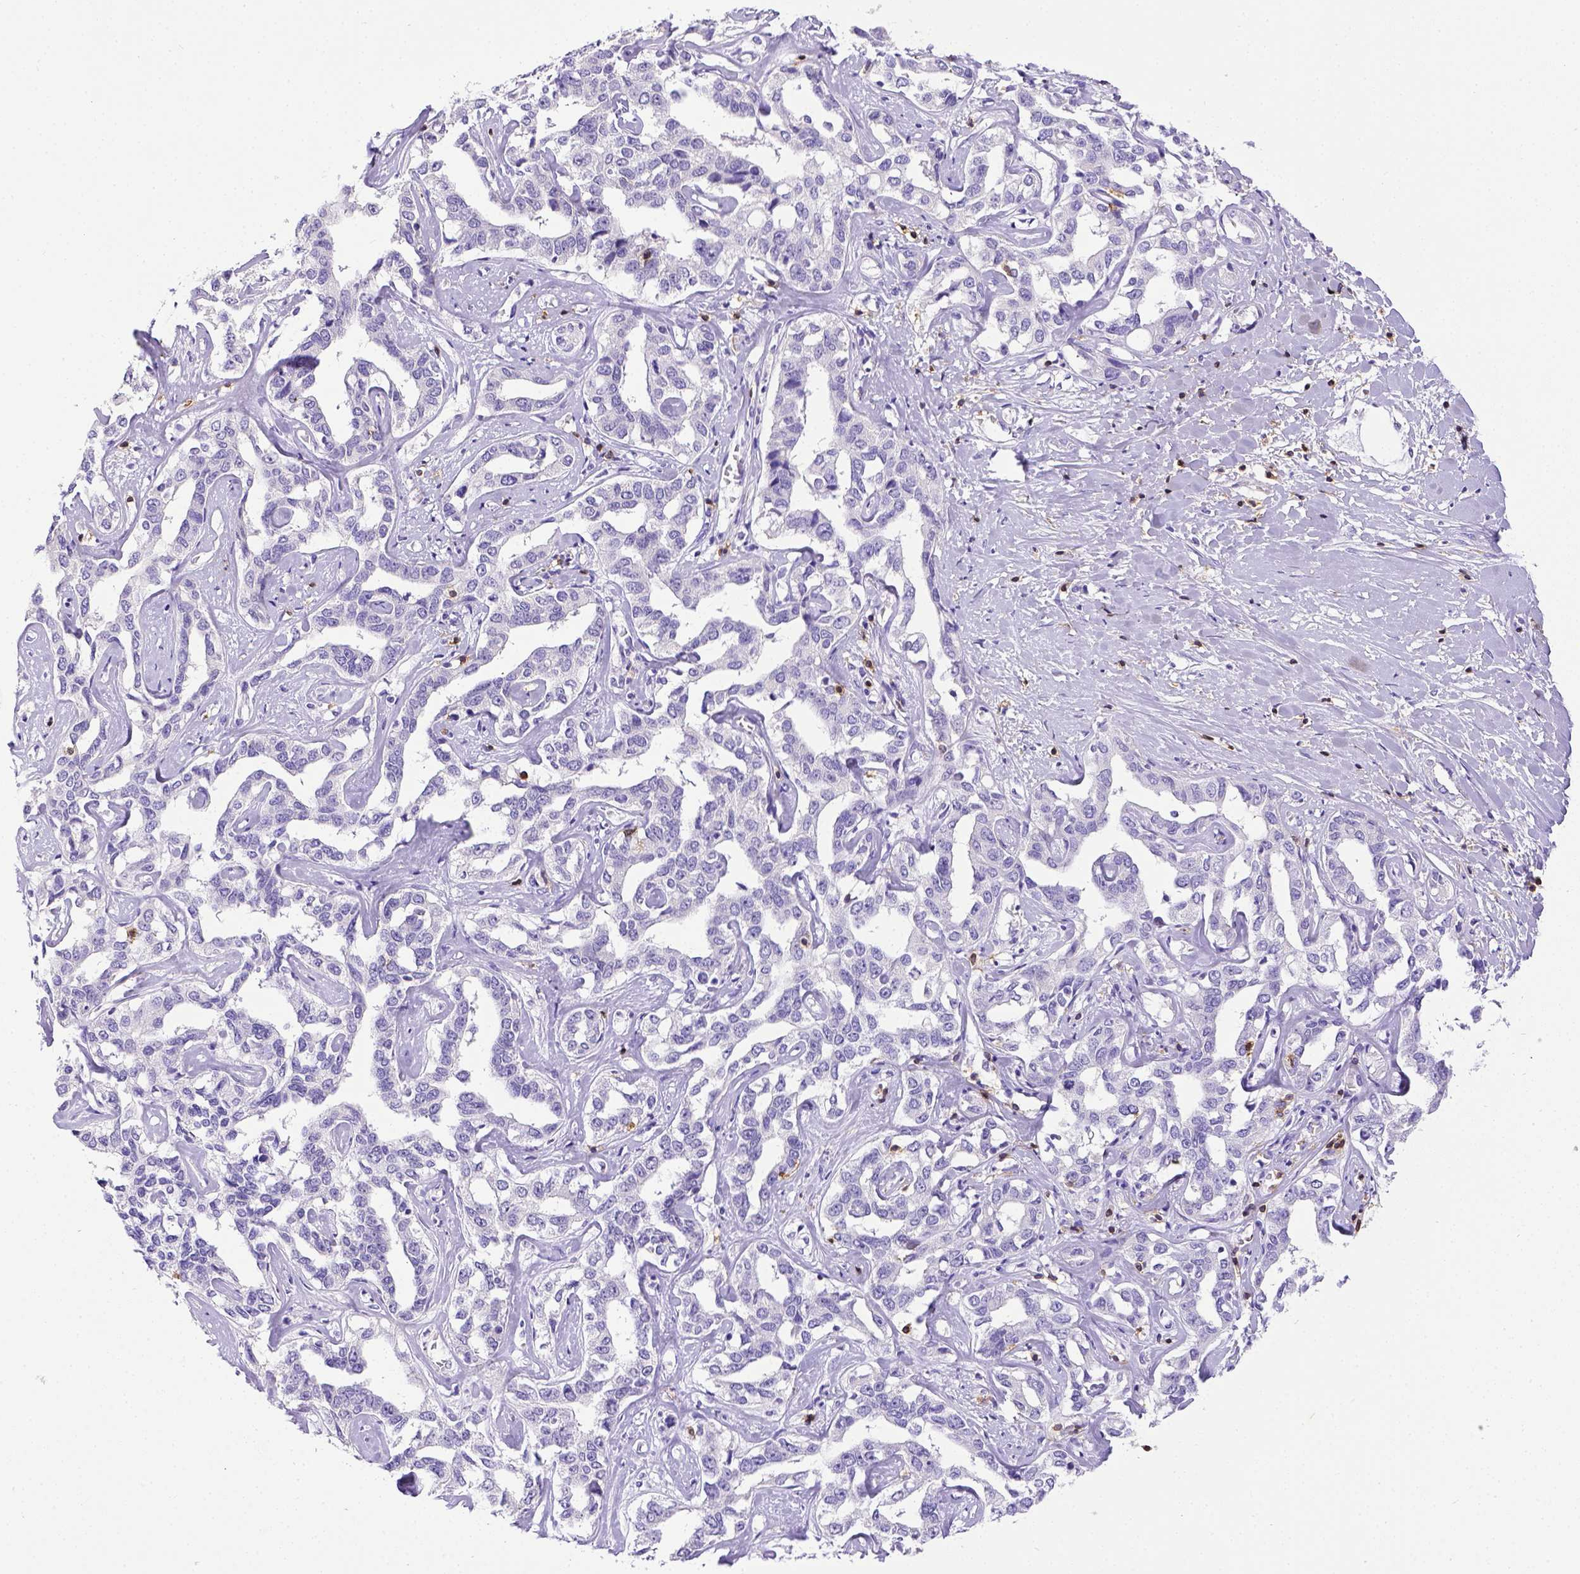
{"staining": {"intensity": "negative", "quantity": "none", "location": "none"}, "tissue": "liver cancer", "cell_type": "Tumor cells", "image_type": "cancer", "snomed": [{"axis": "morphology", "description": "Cholangiocarcinoma"}, {"axis": "topography", "description": "Liver"}], "caption": "There is no significant positivity in tumor cells of cholangiocarcinoma (liver).", "gene": "CD3E", "patient": {"sex": "male", "age": 59}}